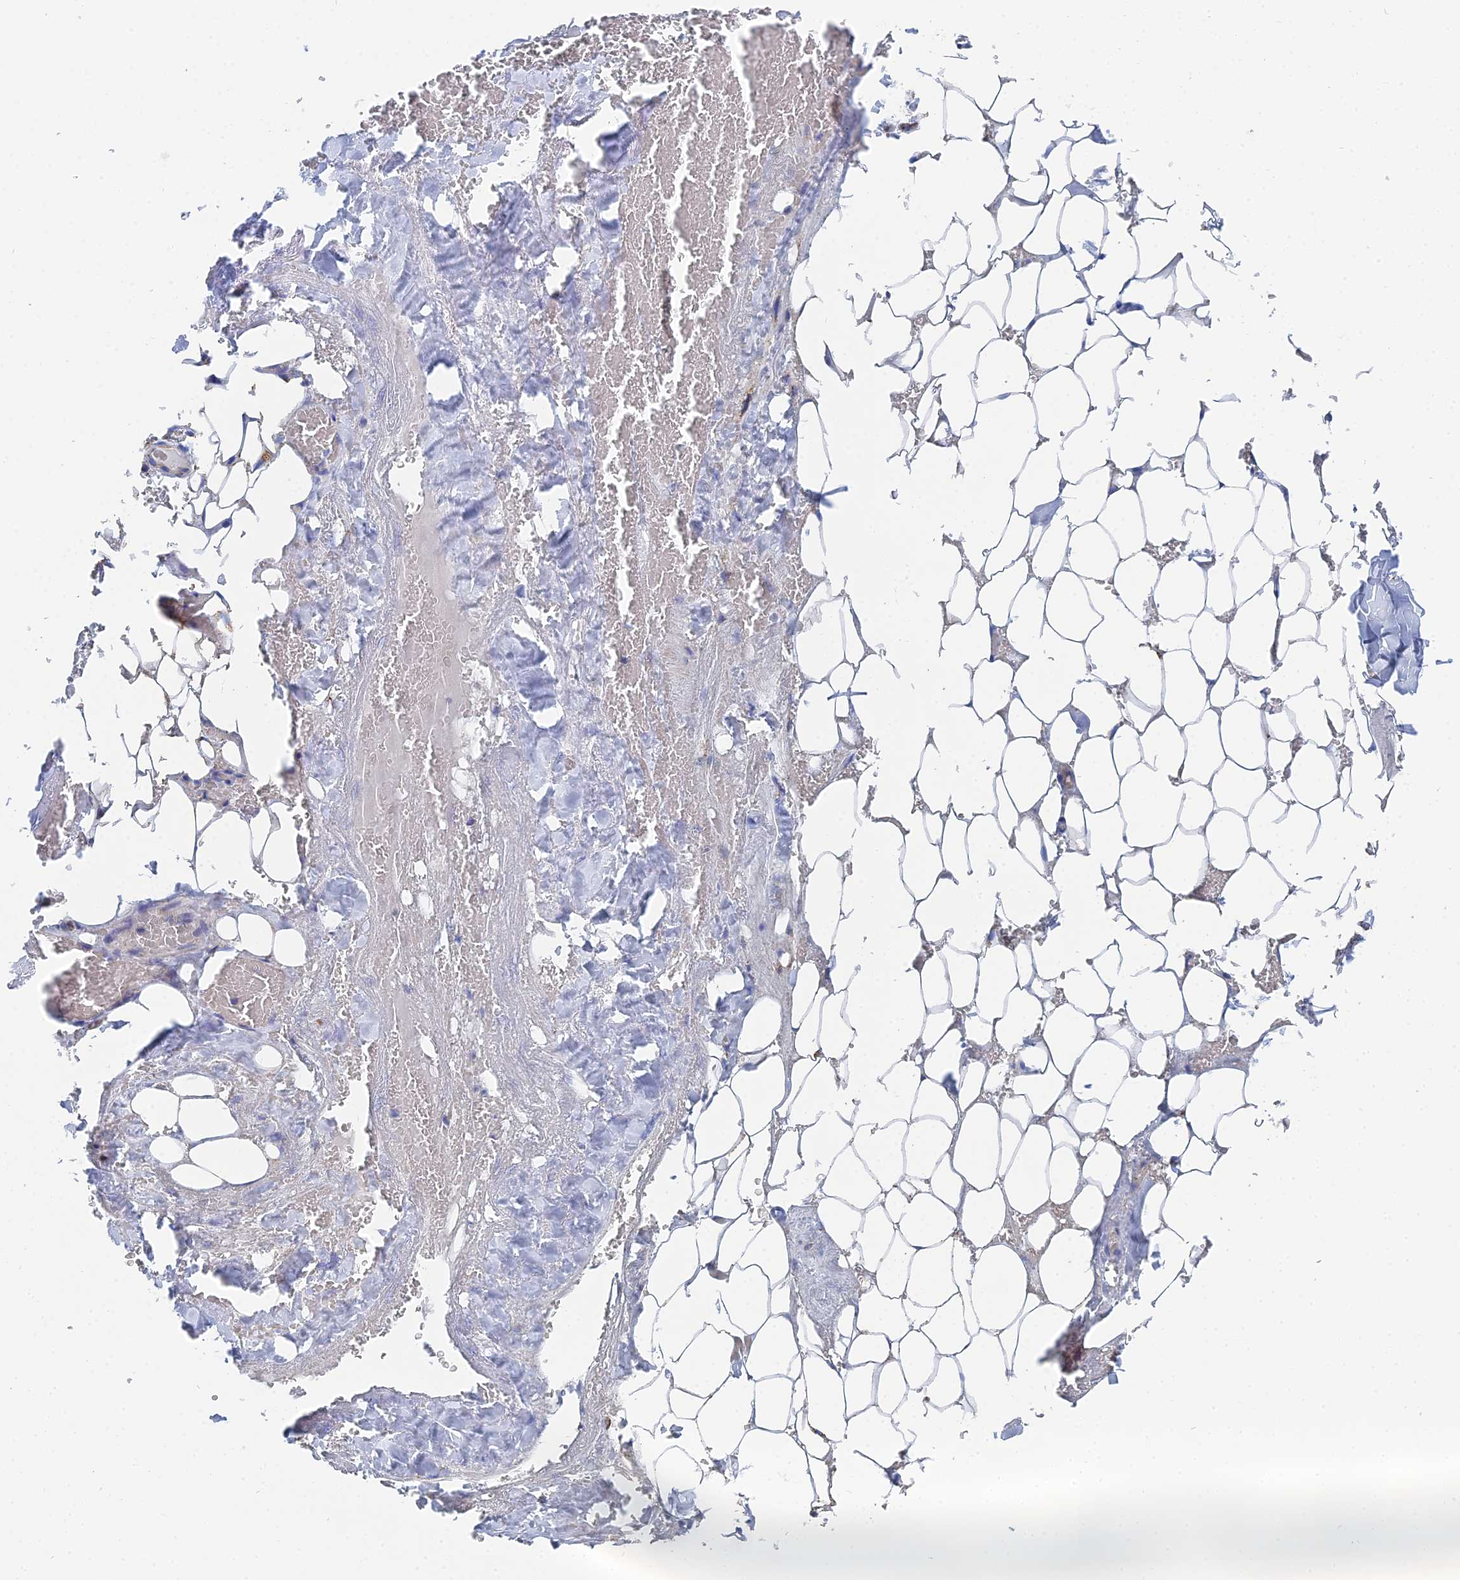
{"staining": {"intensity": "weak", "quantity": "25%-75%", "location": "cytoplasmic/membranous"}, "tissue": "adipose tissue", "cell_type": "Adipocytes", "image_type": "normal", "snomed": [{"axis": "morphology", "description": "Normal tissue, NOS"}, {"axis": "topography", "description": "Peripheral nerve tissue"}], "caption": "Immunohistochemistry (IHC) (DAB) staining of benign adipose tissue demonstrates weak cytoplasmic/membranous protein staining in approximately 25%-75% of adipocytes.", "gene": "IFT80", "patient": {"sex": "male", "age": 70}}